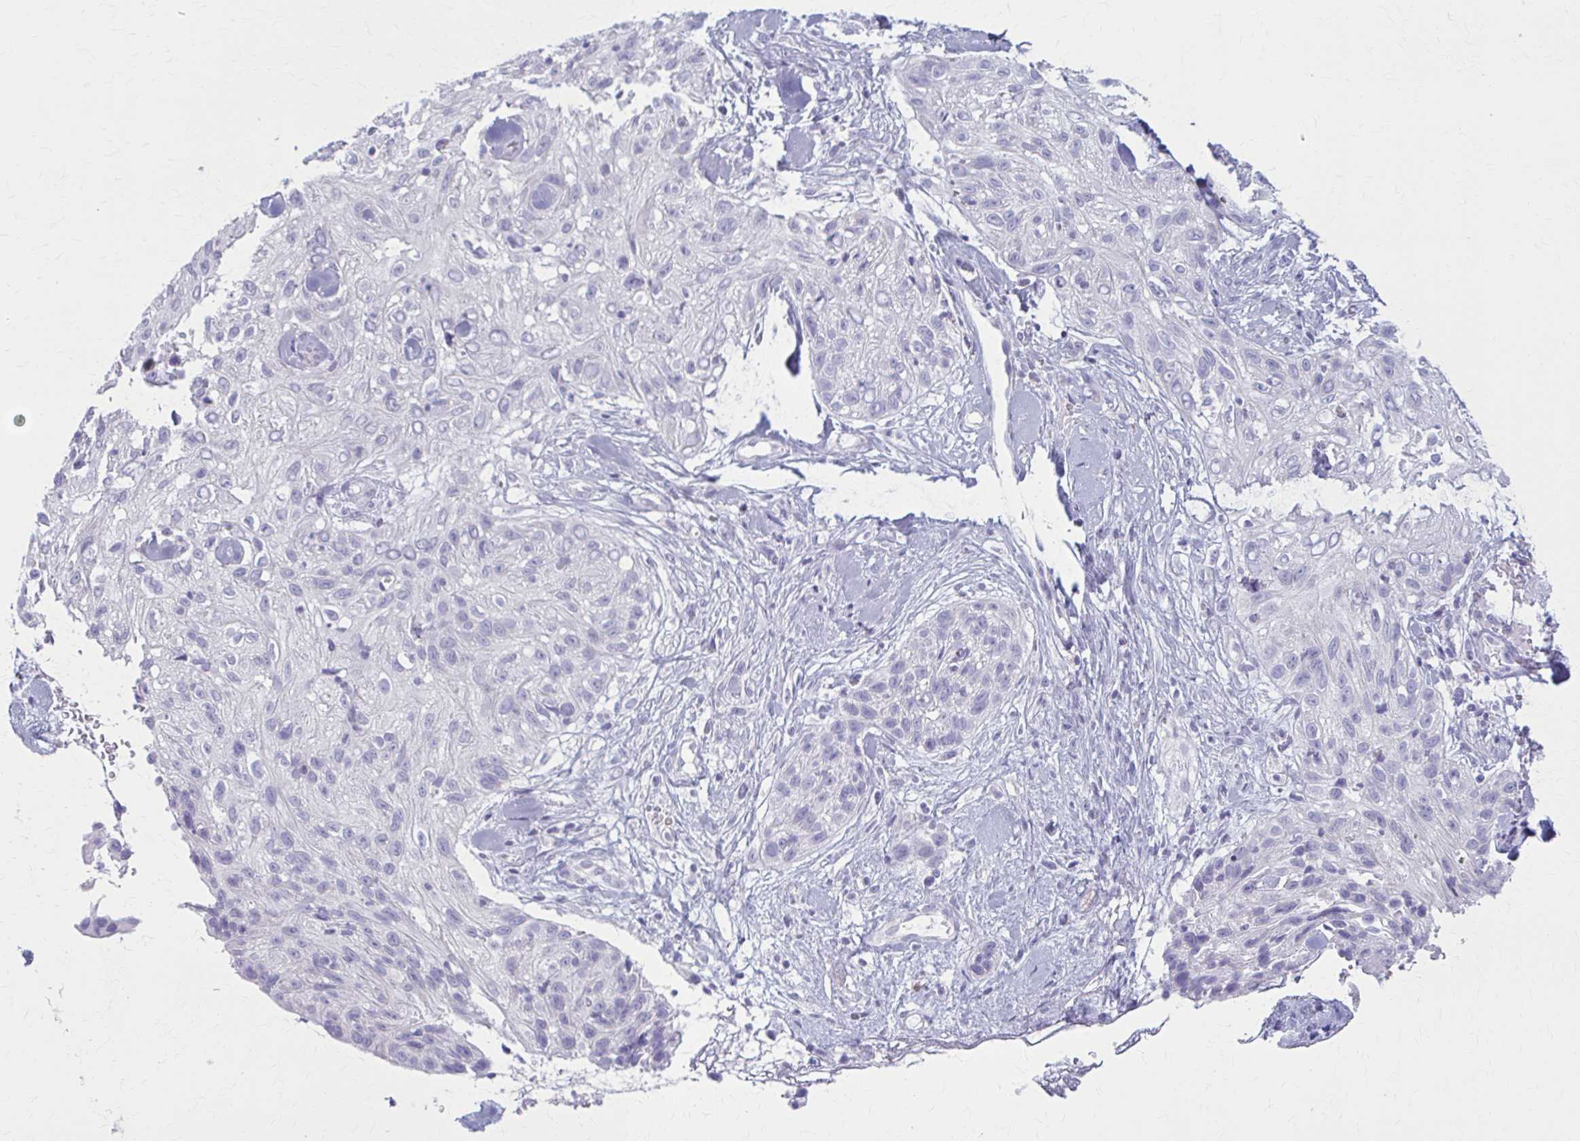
{"staining": {"intensity": "negative", "quantity": "none", "location": "none"}, "tissue": "skin cancer", "cell_type": "Tumor cells", "image_type": "cancer", "snomed": [{"axis": "morphology", "description": "Squamous cell carcinoma, NOS"}, {"axis": "topography", "description": "Skin"}], "caption": "A high-resolution image shows IHC staining of skin cancer (squamous cell carcinoma), which reveals no significant positivity in tumor cells. The staining was performed using DAB (3,3'-diaminobenzidine) to visualize the protein expression in brown, while the nuclei were stained in blue with hematoxylin (Magnification: 20x).", "gene": "LDLRAP1", "patient": {"sex": "male", "age": 82}}